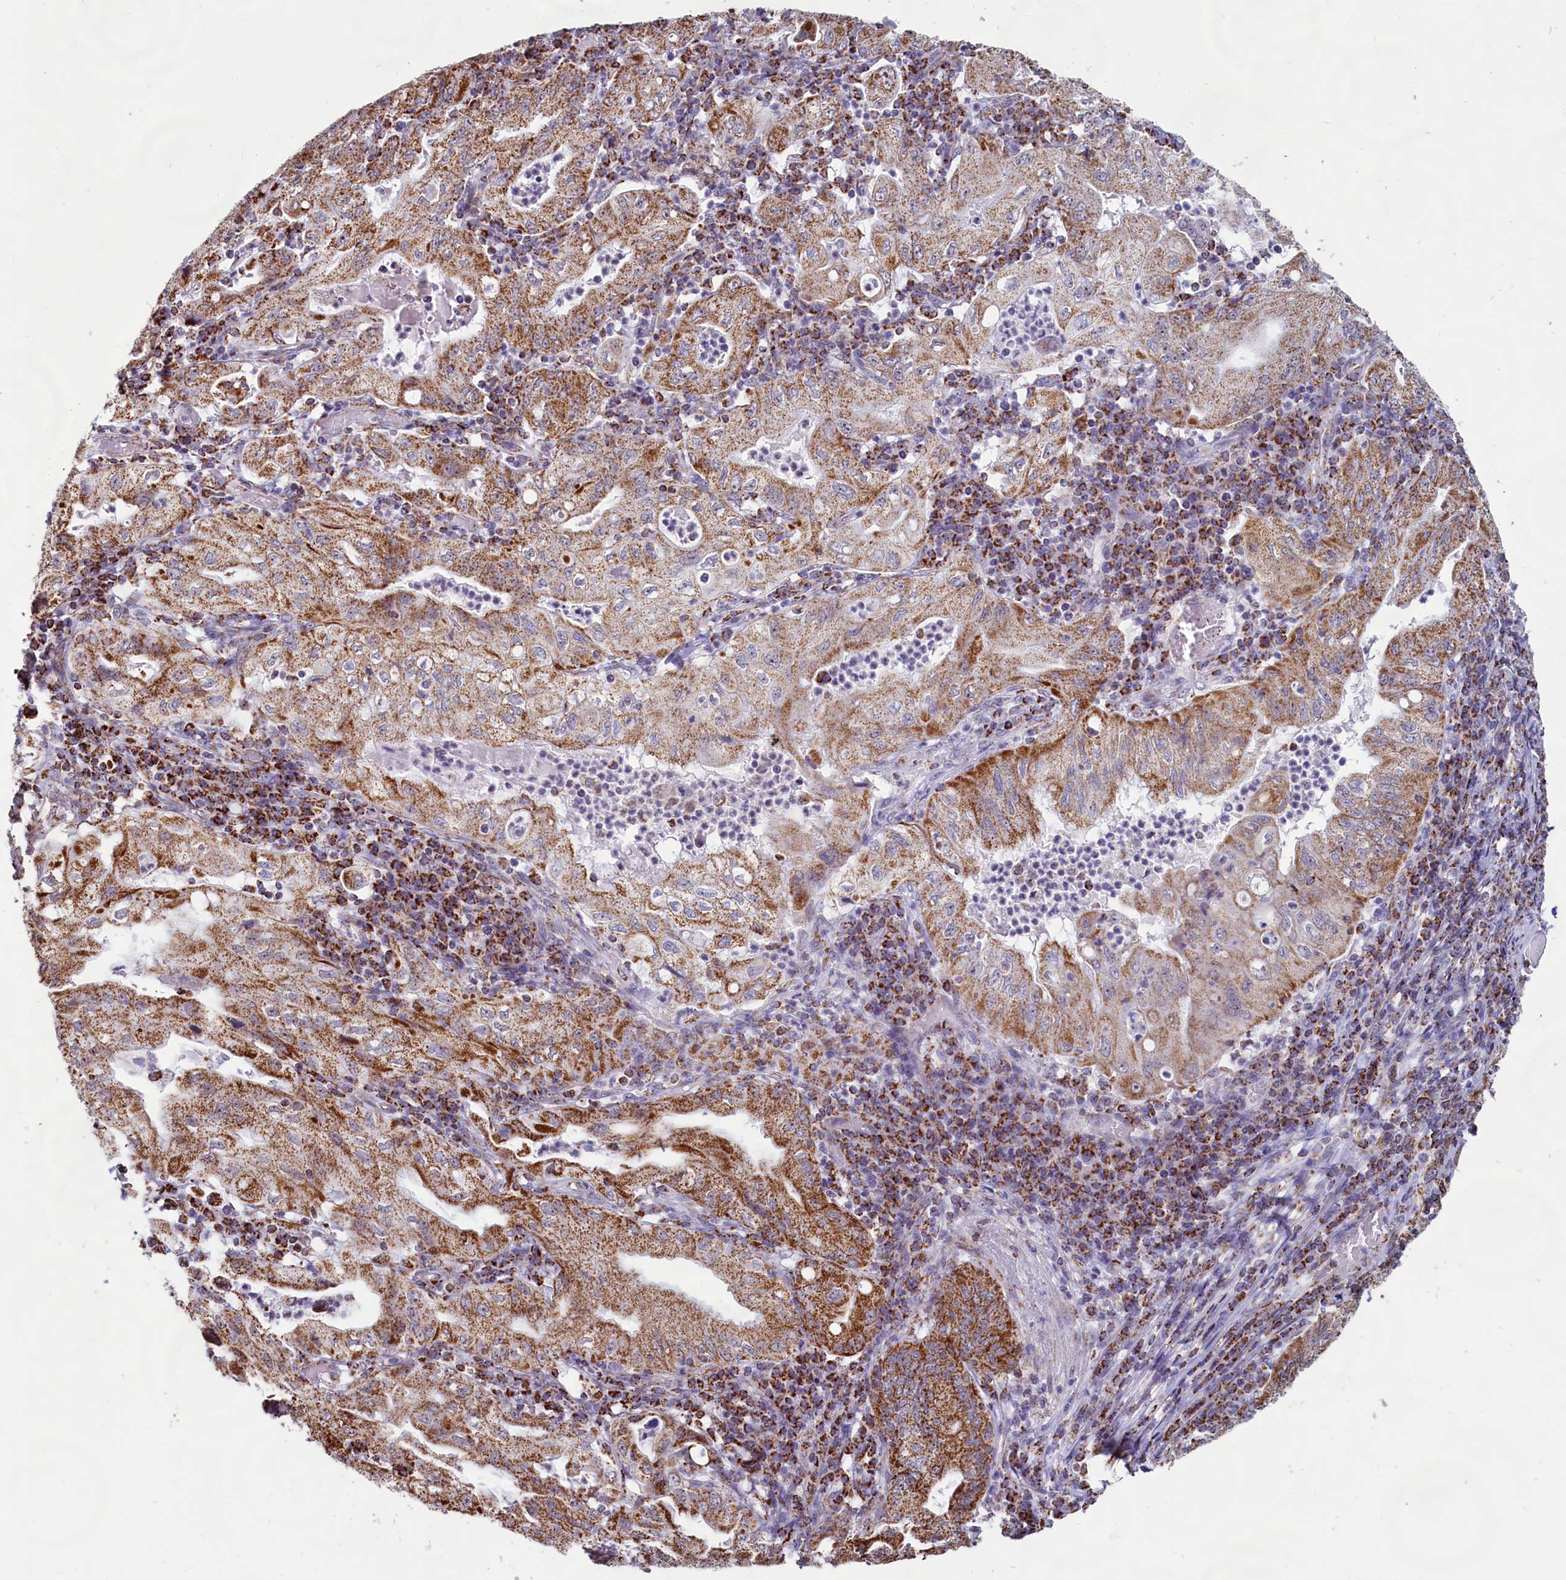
{"staining": {"intensity": "moderate", "quantity": ">75%", "location": "cytoplasmic/membranous"}, "tissue": "stomach cancer", "cell_type": "Tumor cells", "image_type": "cancer", "snomed": [{"axis": "morphology", "description": "Normal tissue, NOS"}, {"axis": "morphology", "description": "Adenocarcinoma, NOS"}, {"axis": "topography", "description": "Esophagus"}, {"axis": "topography", "description": "Stomach, upper"}, {"axis": "topography", "description": "Peripheral nerve tissue"}], "caption": "Moderate cytoplasmic/membranous staining for a protein is present in approximately >75% of tumor cells of adenocarcinoma (stomach) using IHC.", "gene": "C1D", "patient": {"sex": "male", "age": 62}}